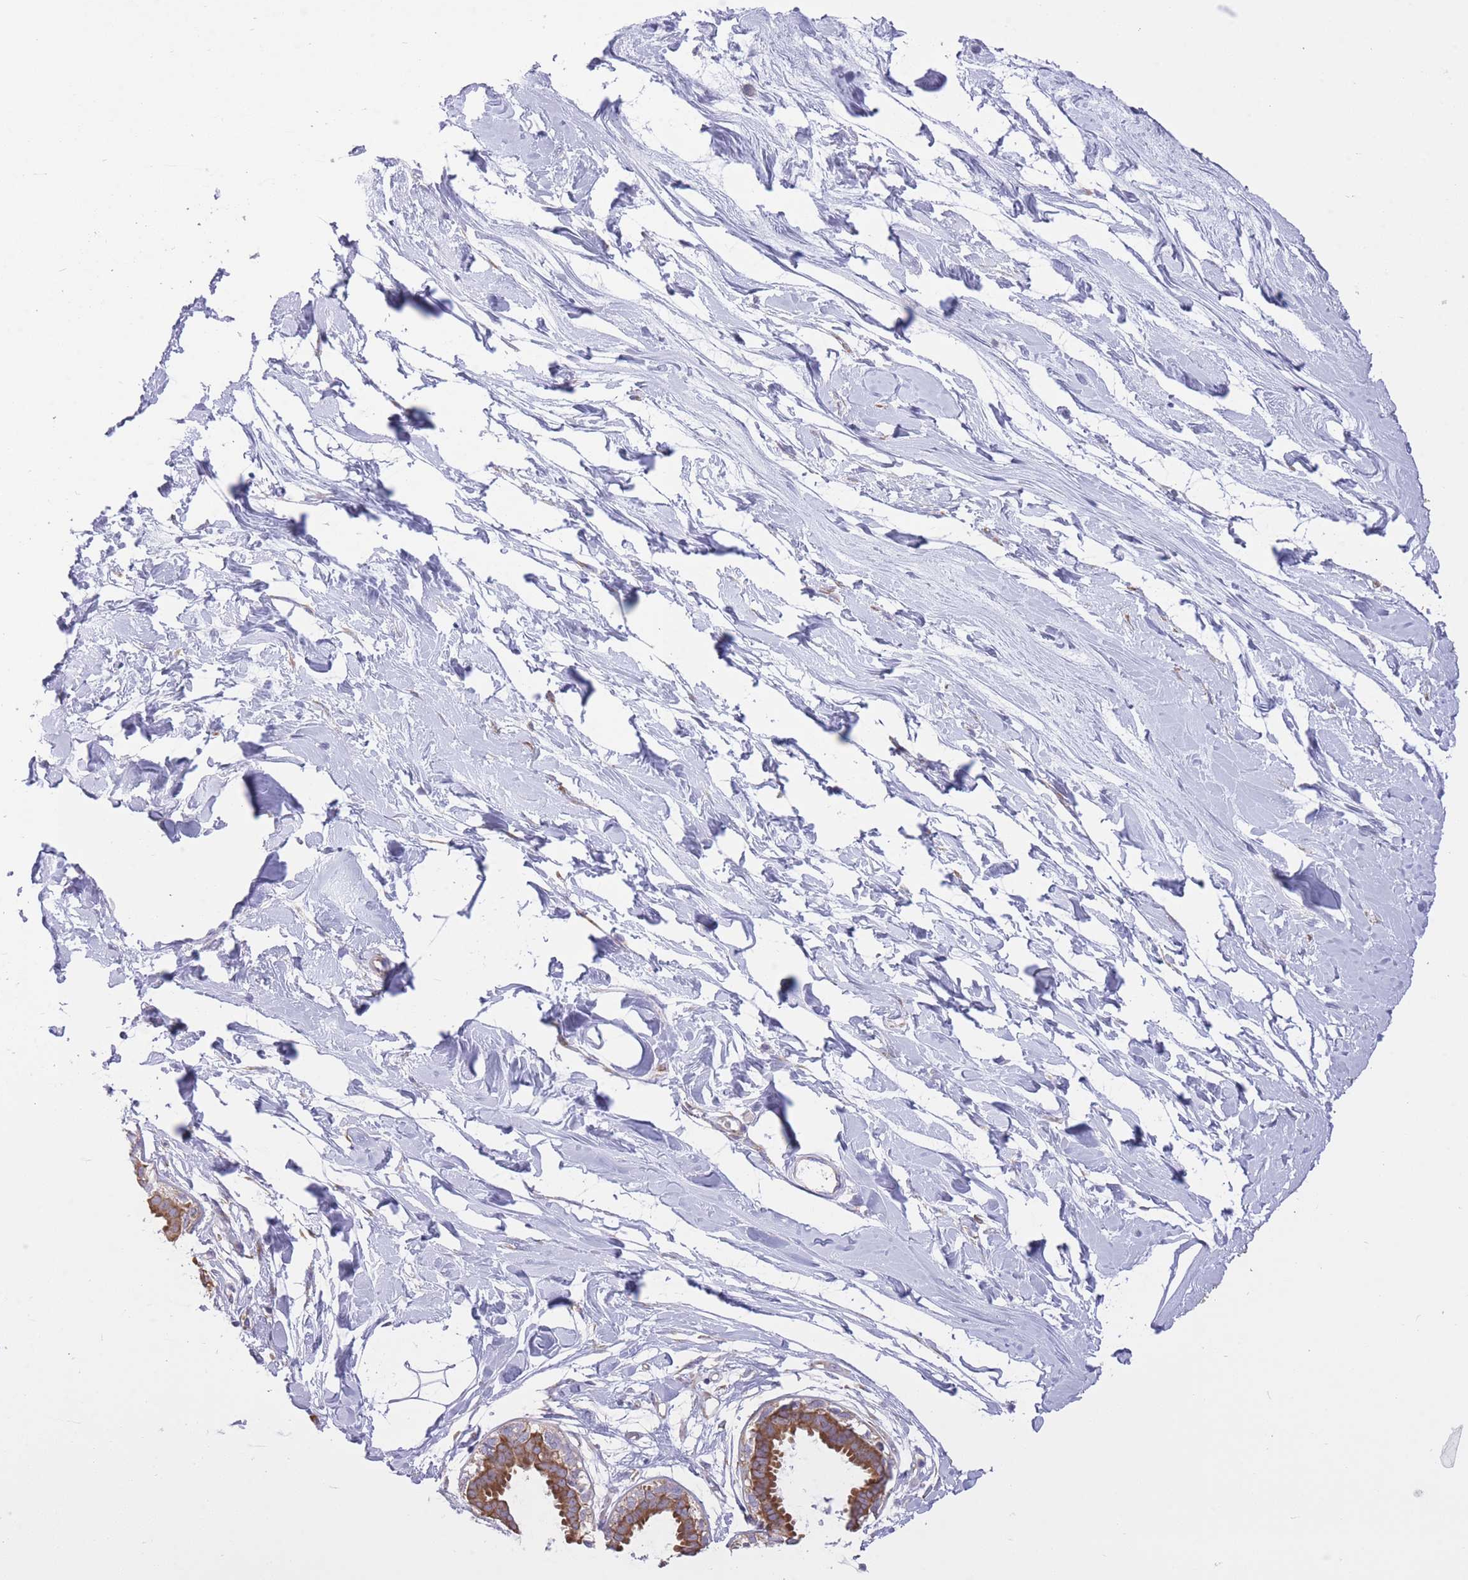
{"staining": {"intensity": "negative", "quantity": "none", "location": "none"}, "tissue": "breast", "cell_type": "Adipocytes", "image_type": "normal", "snomed": [{"axis": "morphology", "description": "Normal tissue, NOS"}, {"axis": "topography", "description": "Breast"}], "caption": "Micrograph shows no significant protein expression in adipocytes of unremarkable breast. (Stains: DAB (3,3'-diaminobenzidine) immunohistochemistry with hematoxylin counter stain, Microscopy: brightfield microscopy at high magnification).", "gene": "ZNF501", "patient": {"sex": "female", "age": 45}}